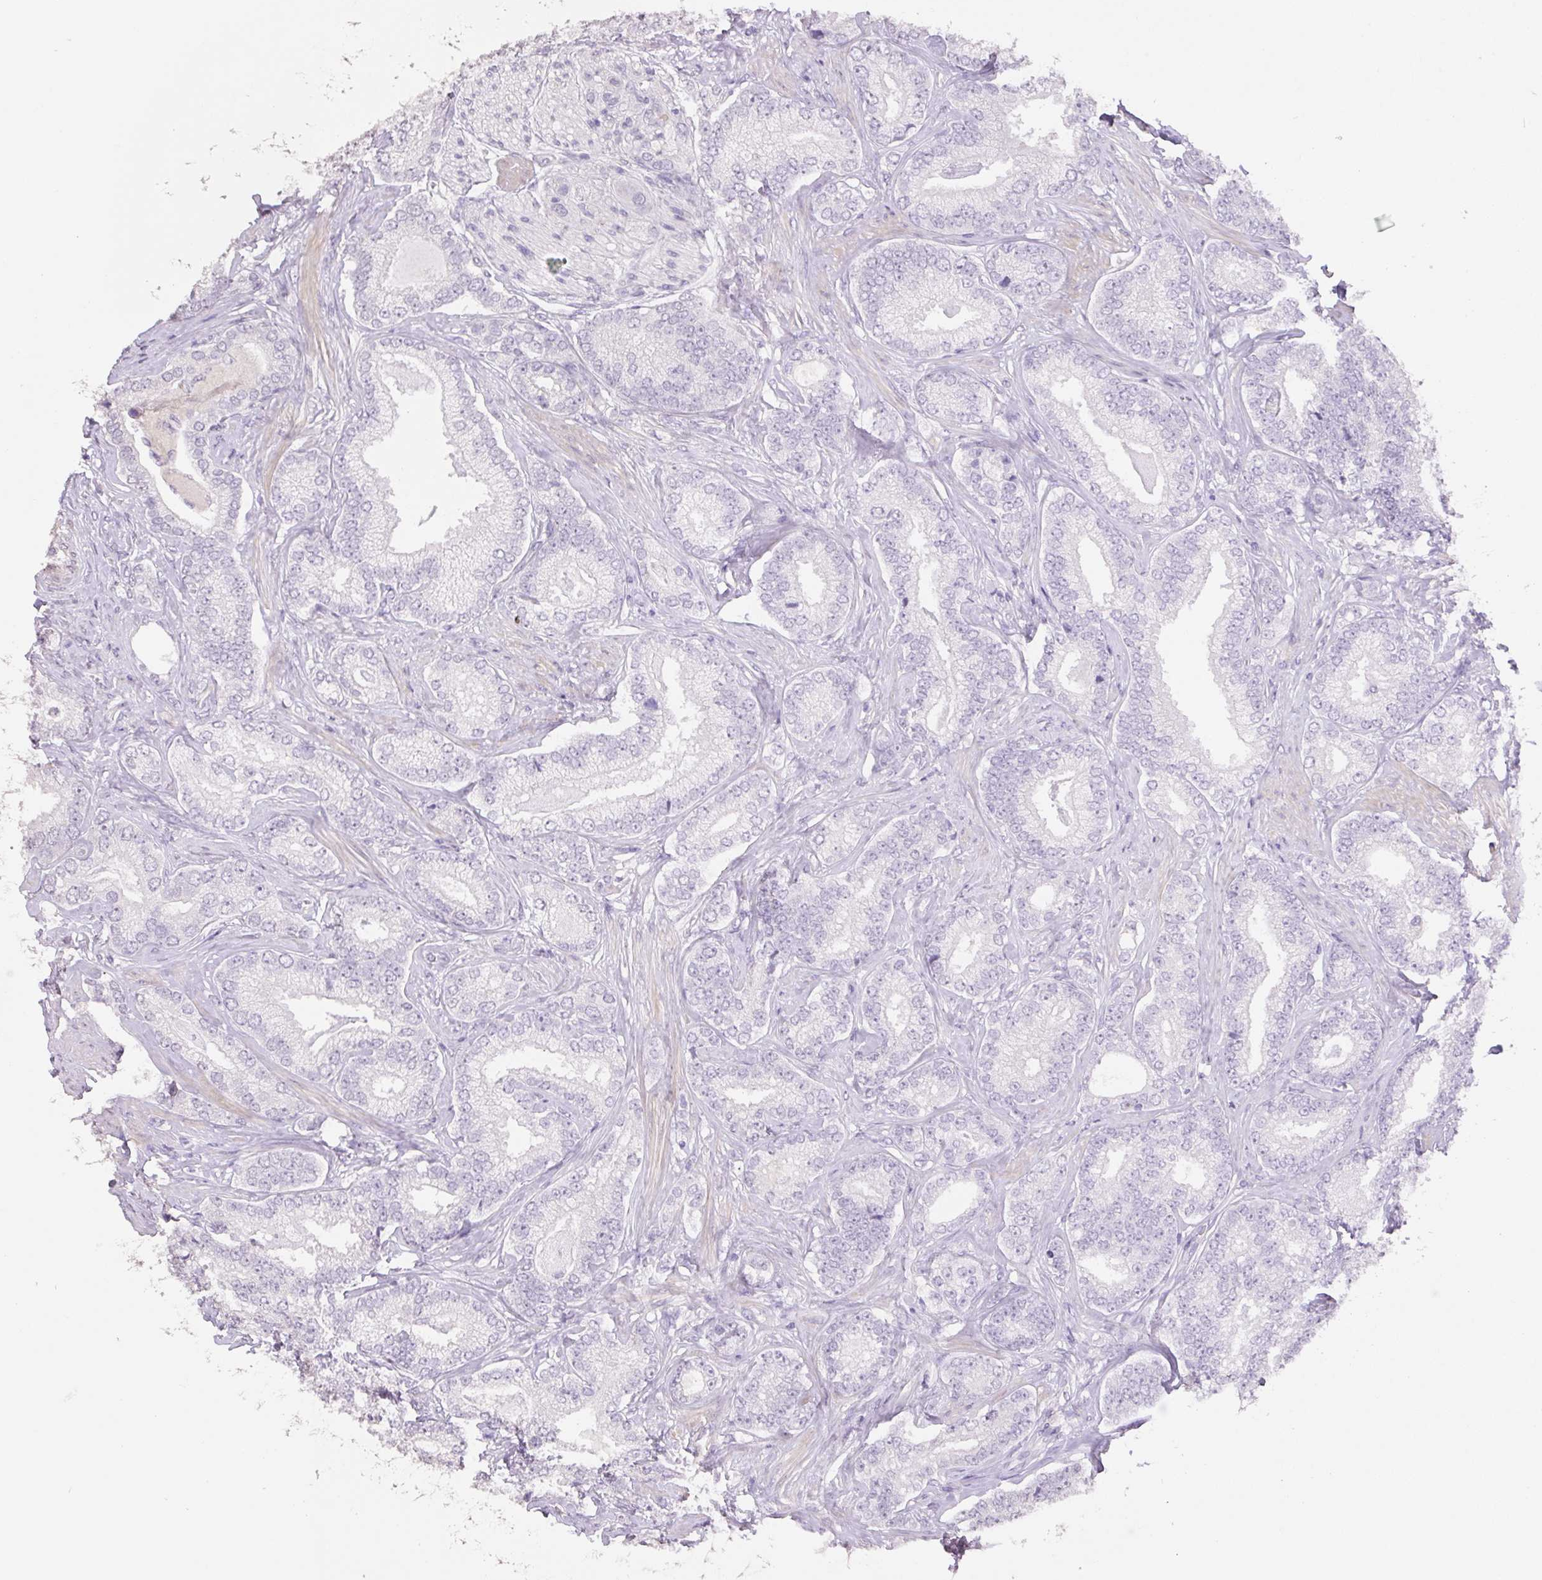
{"staining": {"intensity": "negative", "quantity": "none", "location": "none"}, "tissue": "prostate cancer", "cell_type": "Tumor cells", "image_type": "cancer", "snomed": [{"axis": "morphology", "description": "Adenocarcinoma, Low grade"}, {"axis": "topography", "description": "Prostate"}], "caption": "There is no significant staining in tumor cells of prostate cancer (low-grade adenocarcinoma).", "gene": "HCRTR2", "patient": {"sex": "male", "age": 63}}